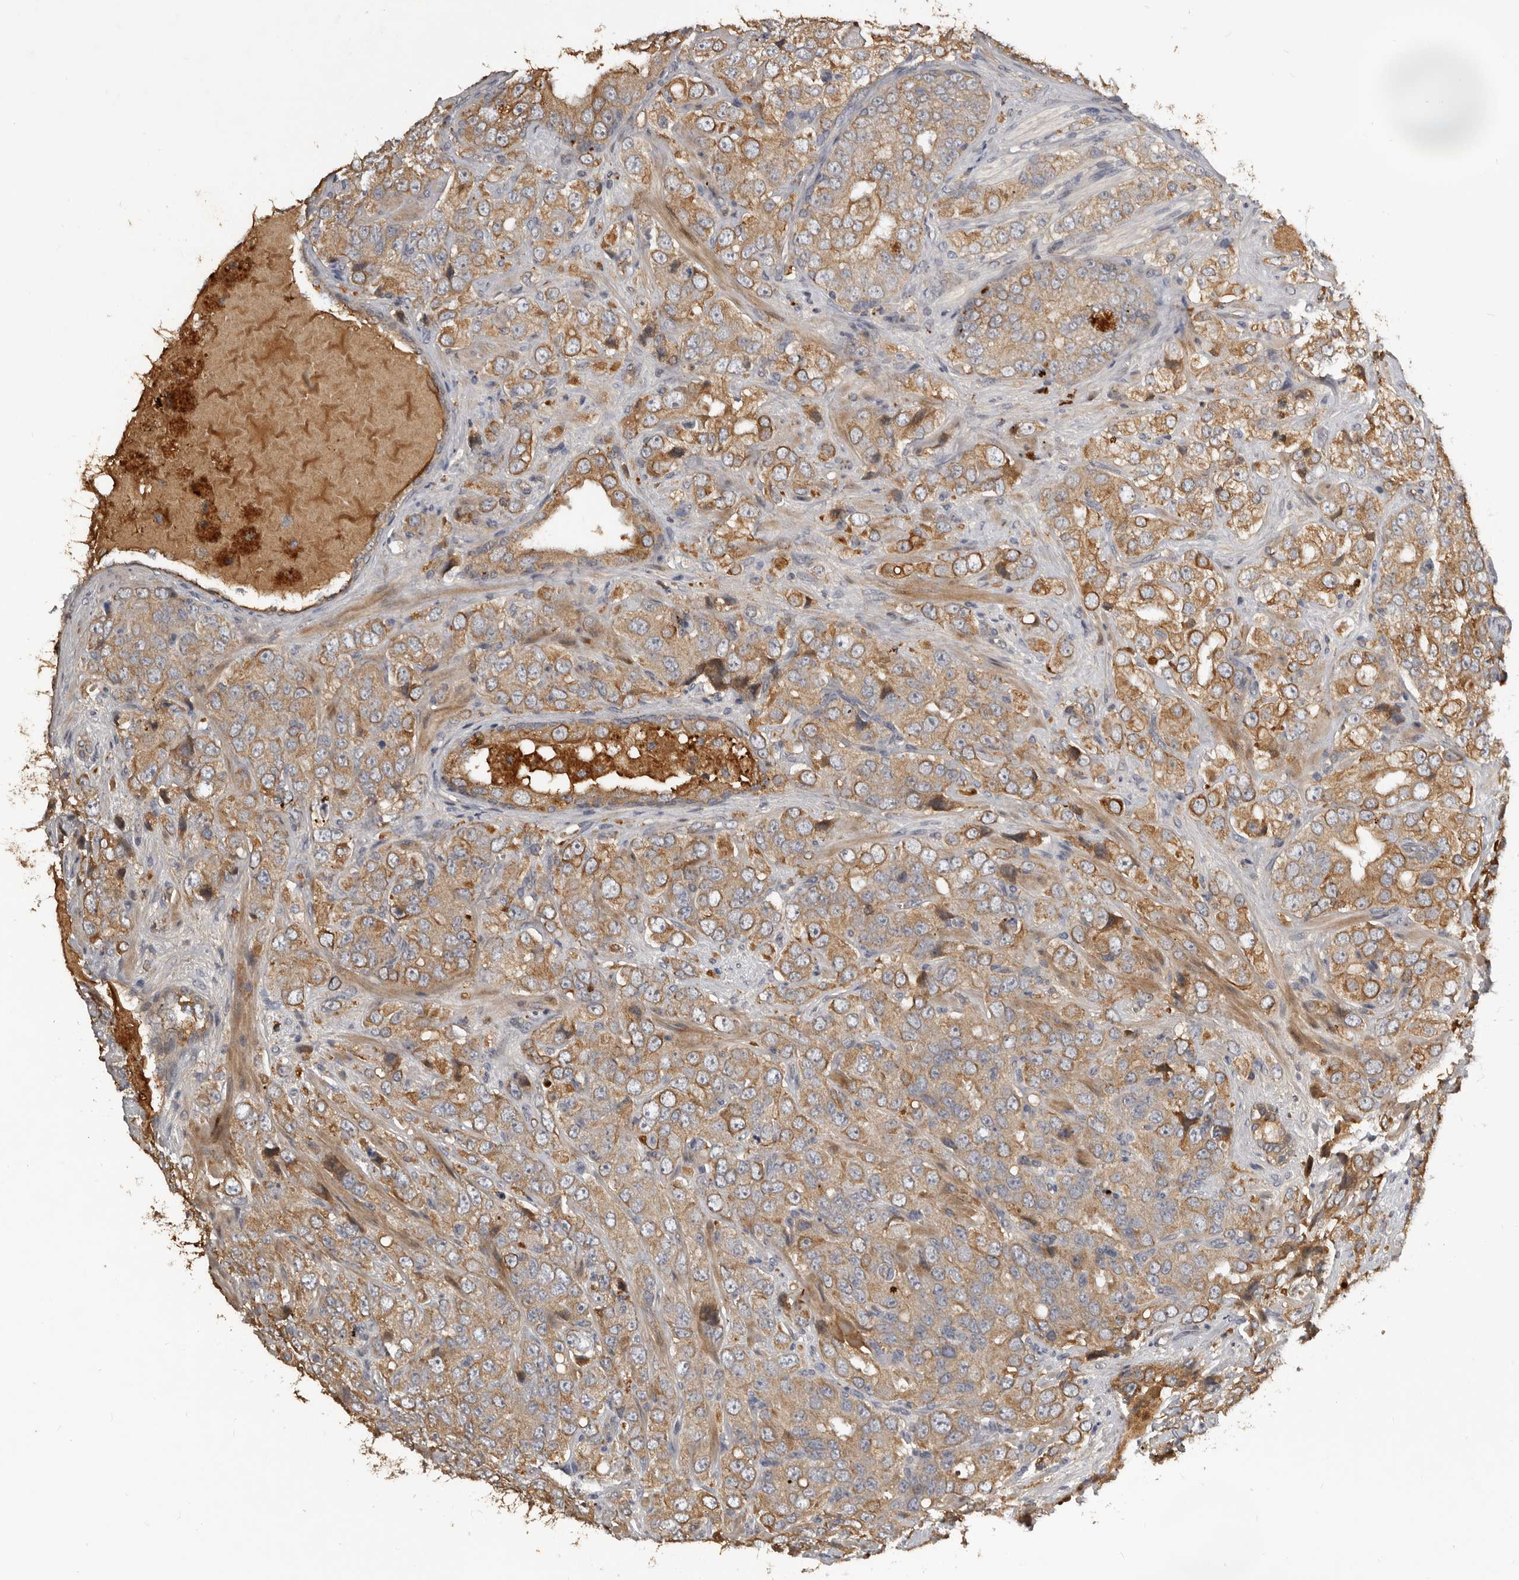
{"staining": {"intensity": "moderate", "quantity": ">75%", "location": "cytoplasmic/membranous"}, "tissue": "prostate cancer", "cell_type": "Tumor cells", "image_type": "cancer", "snomed": [{"axis": "morphology", "description": "Adenocarcinoma, High grade"}, {"axis": "topography", "description": "Prostate"}], "caption": "The micrograph demonstrates staining of high-grade adenocarcinoma (prostate), revealing moderate cytoplasmic/membranous protein positivity (brown color) within tumor cells.", "gene": "NMUR1", "patient": {"sex": "male", "age": 58}}